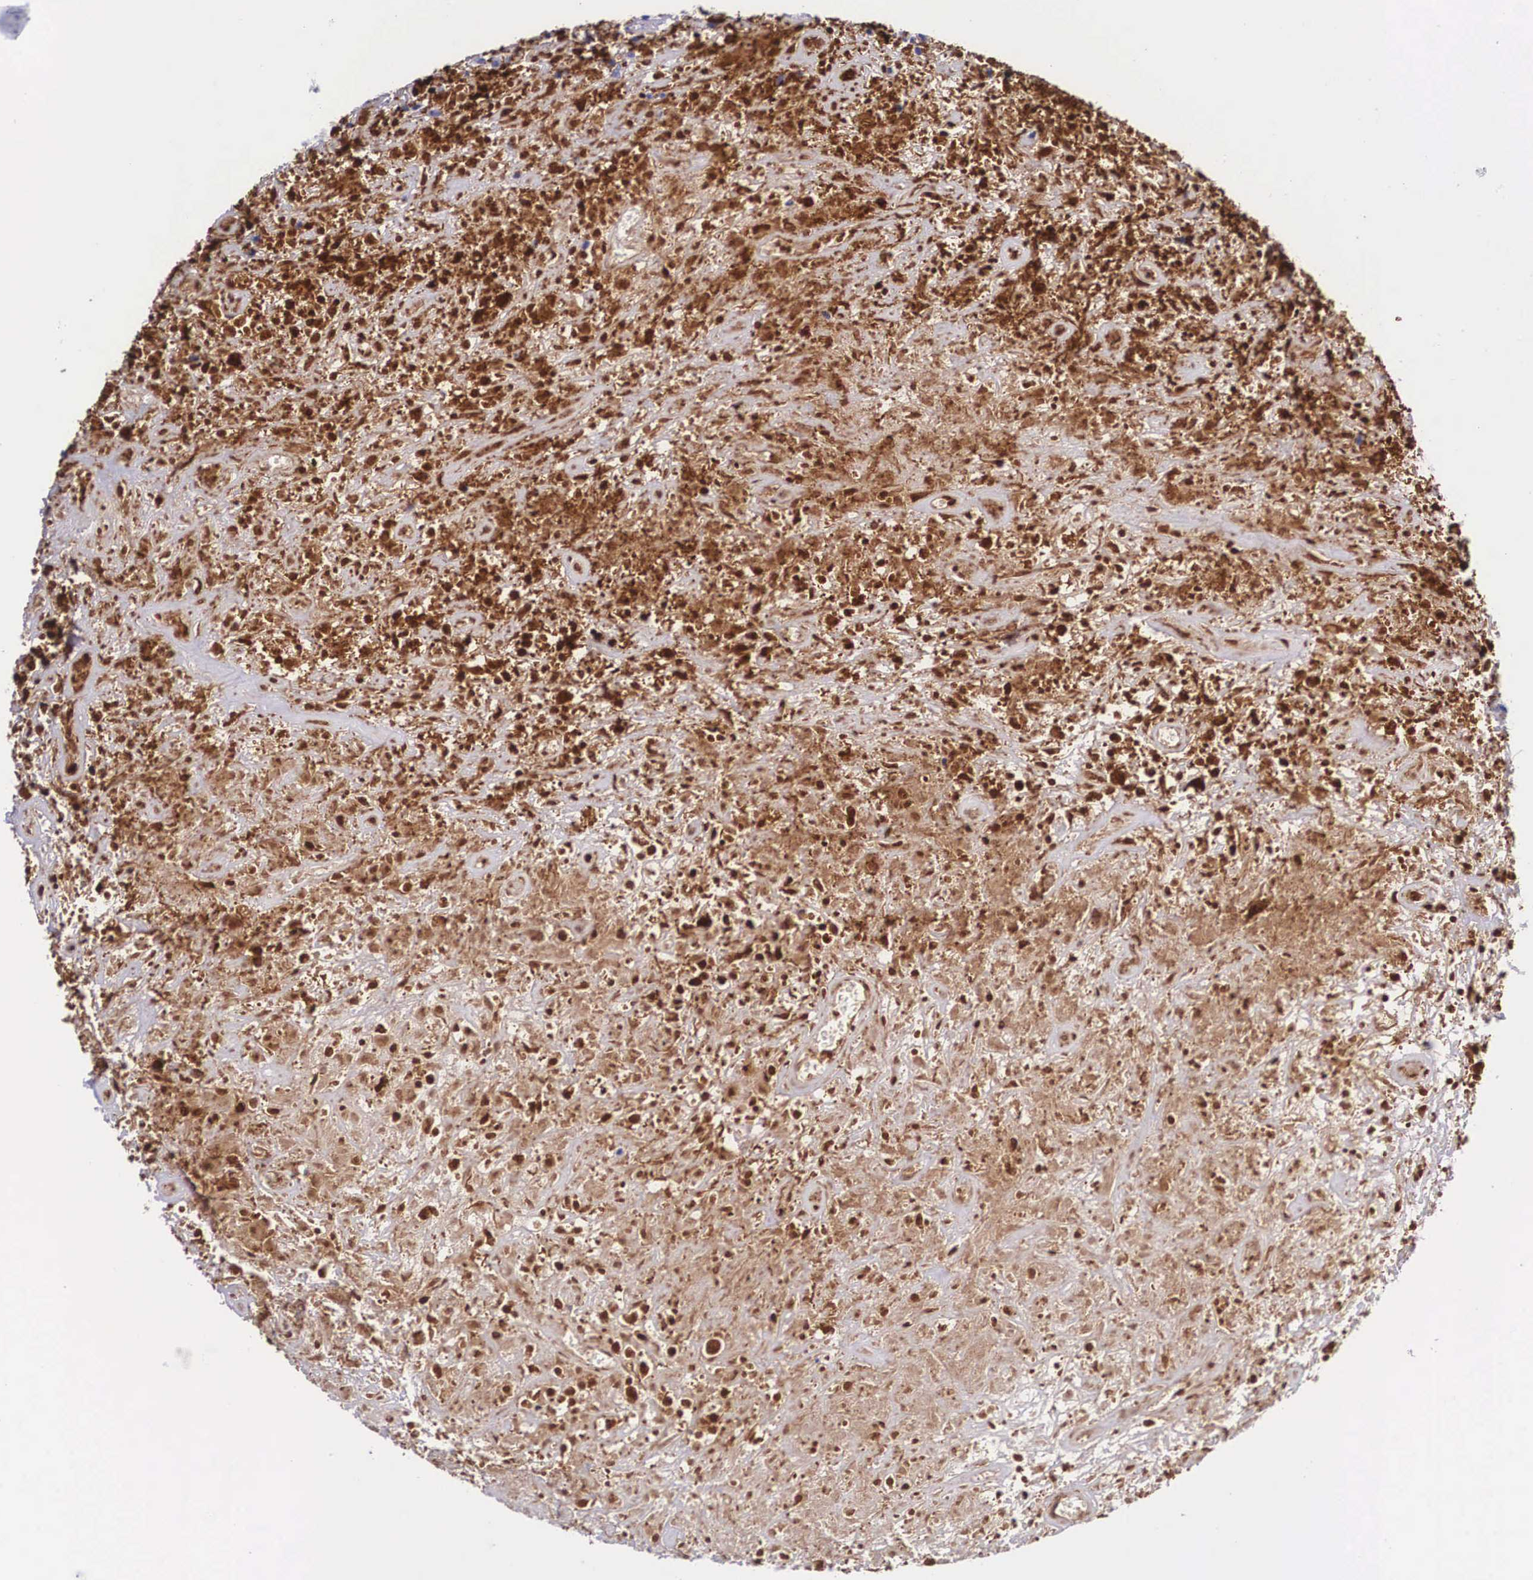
{"staining": {"intensity": "negative", "quantity": "none", "location": "none"}, "tissue": "lymphoma", "cell_type": "Tumor cells", "image_type": "cancer", "snomed": [{"axis": "morphology", "description": "Hodgkin's disease, NOS"}, {"axis": "topography", "description": "Lymph node"}], "caption": "Tumor cells are negative for brown protein staining in Hodgkin's disease.", "gene": "PLG", "patient": {"sex": "male", "age": 46}}